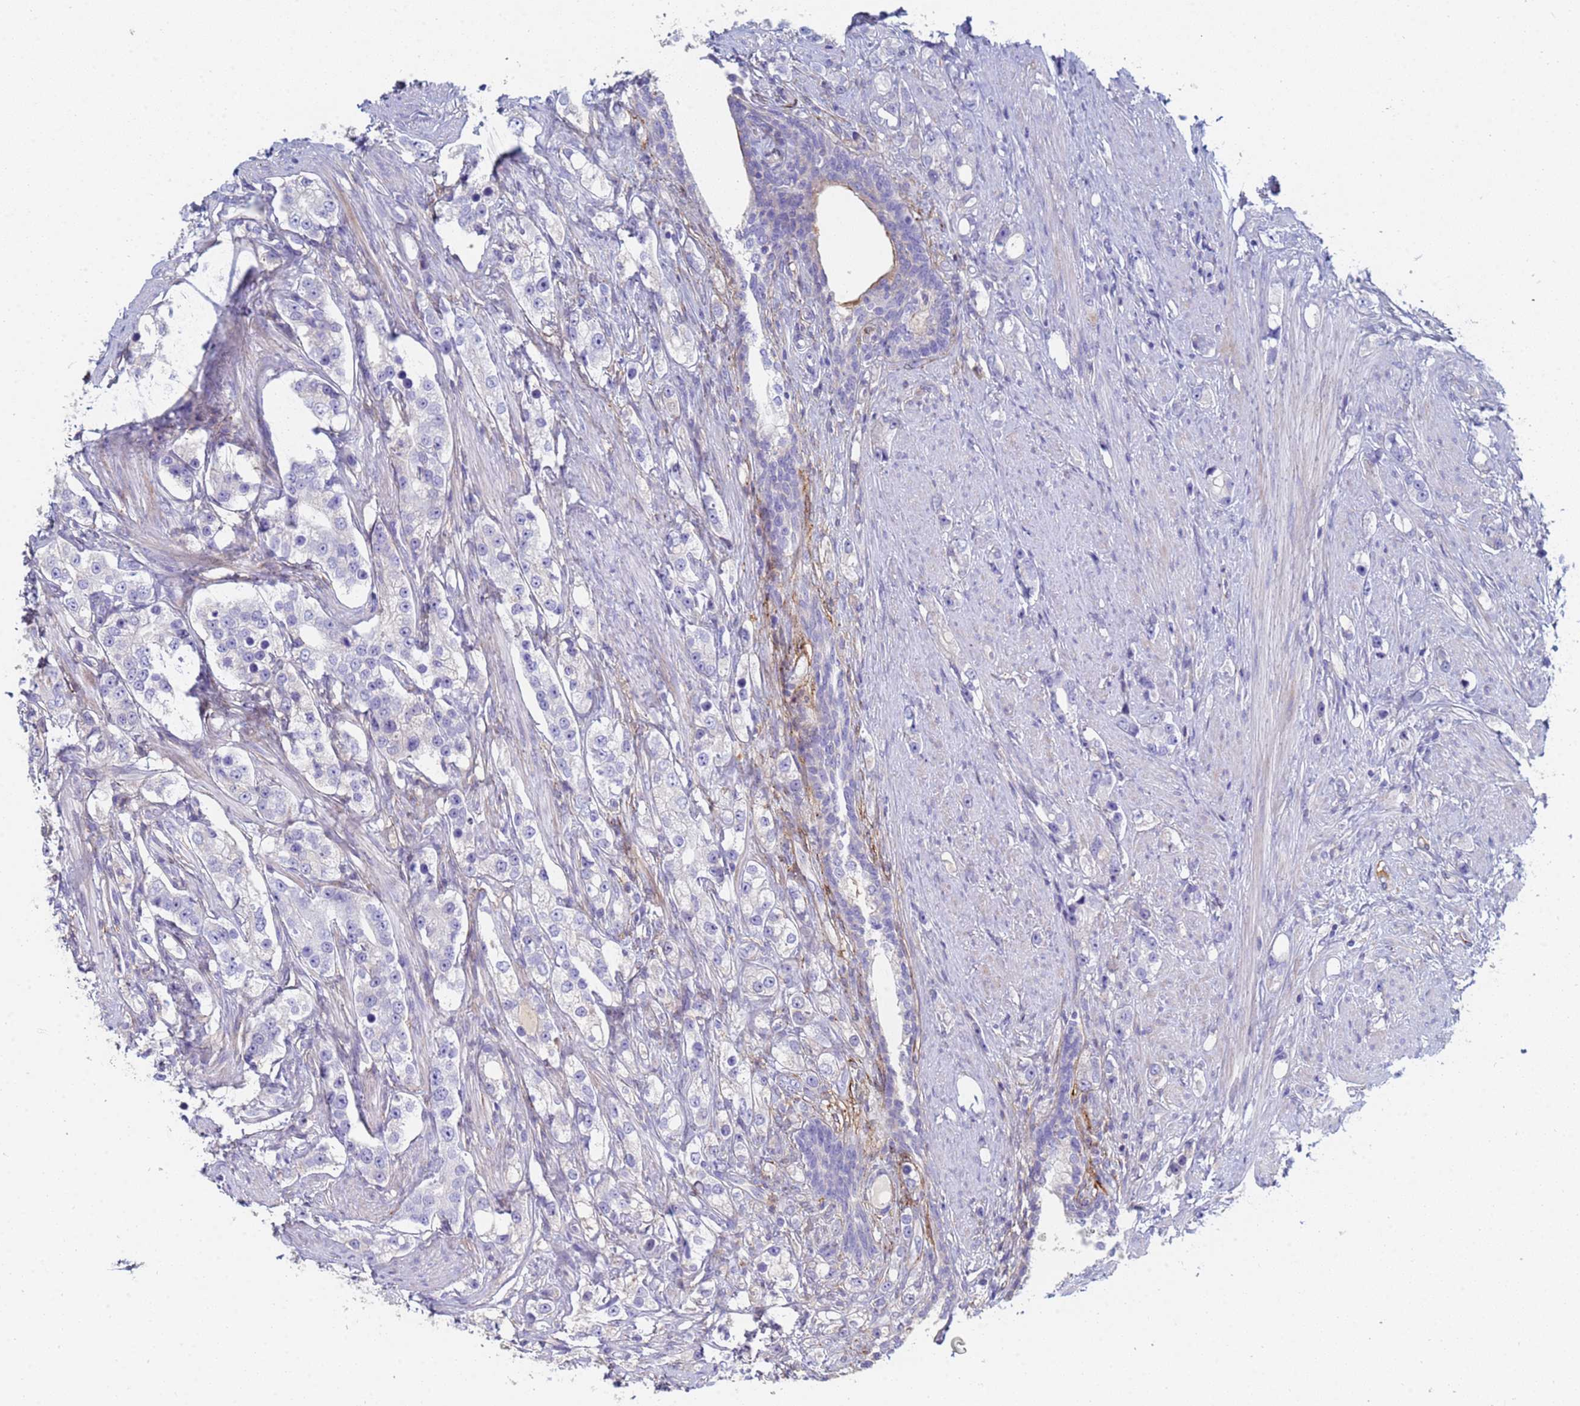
{"staining": {"intensity": "negative", "quantity": "none", "location": "none"}, "tissue": "prostate cancer", "cell_type": "Tumor cells", "image_type": "cancer", "snomed": [{"axis": "morphology", "description": "Adenocarcinoma, High grade"}, {"axis": "topography", "description": "Prostate"}], "caption": "IHC of human prostate cancer displays no expression in tumor cells. Brightfield microscopy of IHC stained with DAB (3,3'-diaminobenzidine) (brown) and hematoxylin (blue), captured at high magnification.", "gene": "ABCA8", "patient": {"sex": "male", "age": 63}}